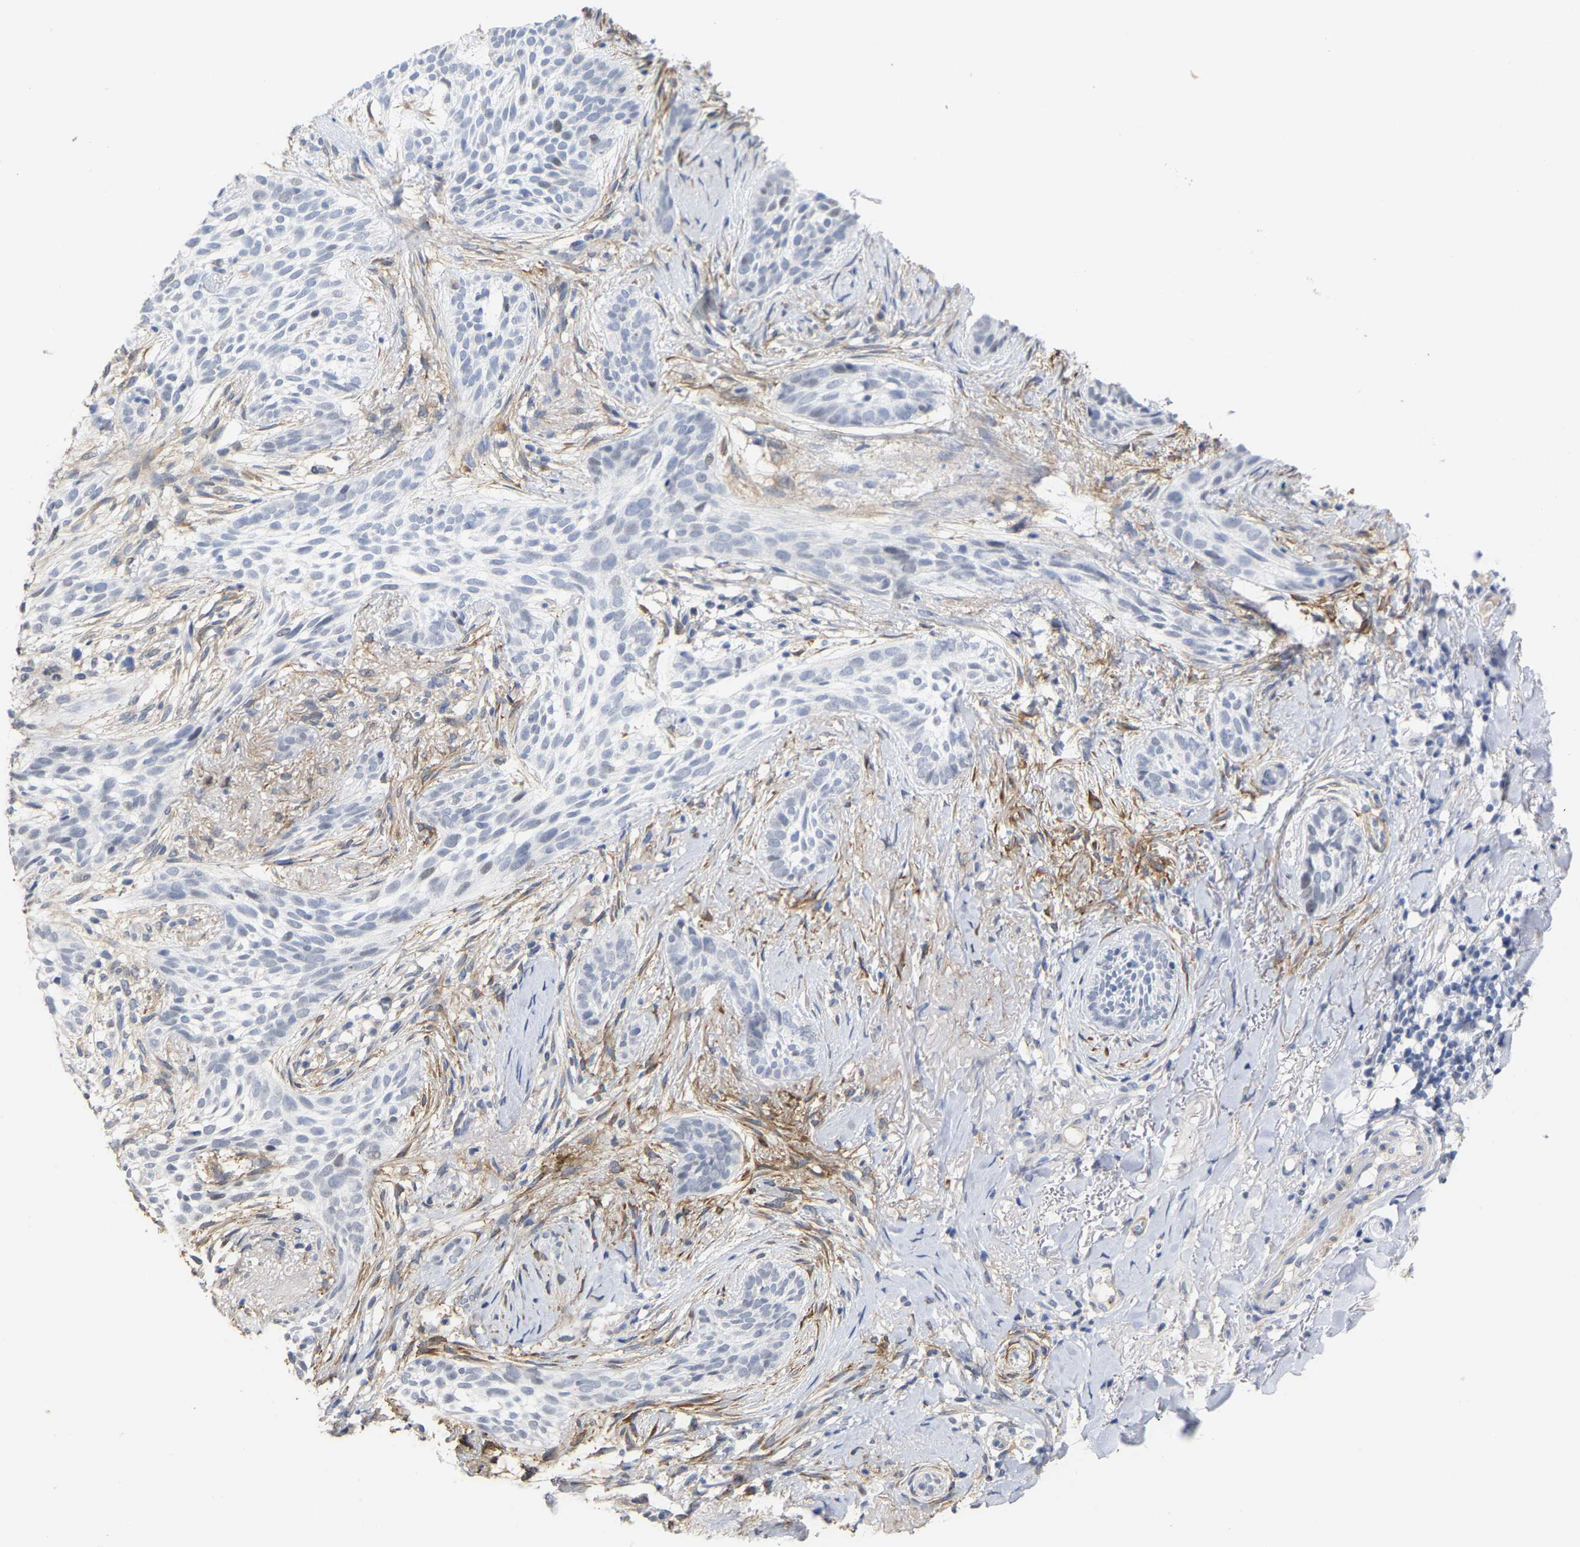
{"staining": {"intensity": "negative", "quantity": "none", "location": "none"}, "tissue": "skin cancer", "cell_type": "Tumor cells", "image_type": "cancer", "snomed": [{"axis": "morphology", "description": "Basal cell carcinoma"}, {"axis": "topography", "description": "Skin"}], "caption": "DAB immunohistochemical staining of basal cell carcinoma (skin) exhibits no significant positivity in tumor cells.", "gene": "AMPH", "patient": {"sex": "female", "age": 88}}